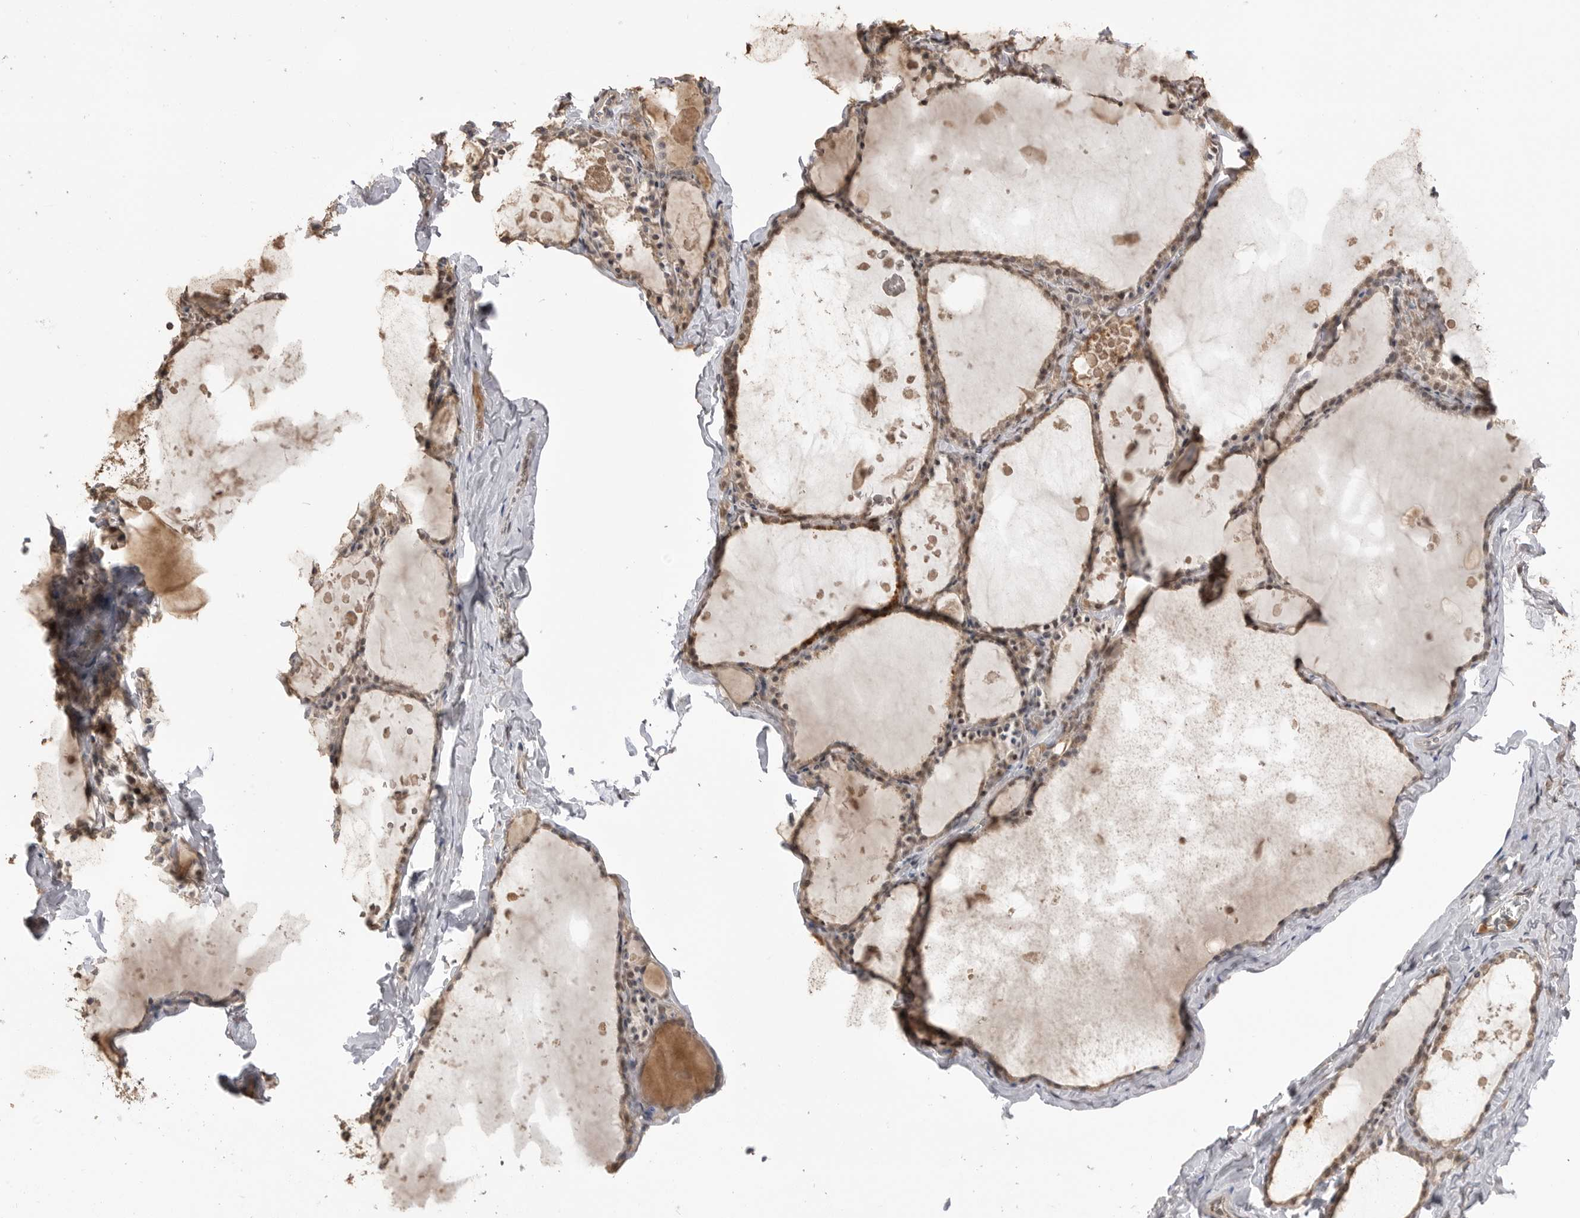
{"staining": {"intensity": "weak", "quantity": ">75%", "location": "cytoplasmic/membranous,nuclear"}, "tissue": "thyroid gland", "cell_type": "Glandular cells", "image_type": "normal", "snomed": [{"axis": "morphology", "description": "Normal tissue, NOS"}, {"axis": "topography", "description": "Thyroid gland"}], "caption": "Thyroid gland stained for a protein (brown) demonstrates weak cytoplasmic/membranous,nuclear positive positivity in about >75% of glandular cells.", "gene": "ASPSCR1", "patient": {"sex": "male", "age": 56}}